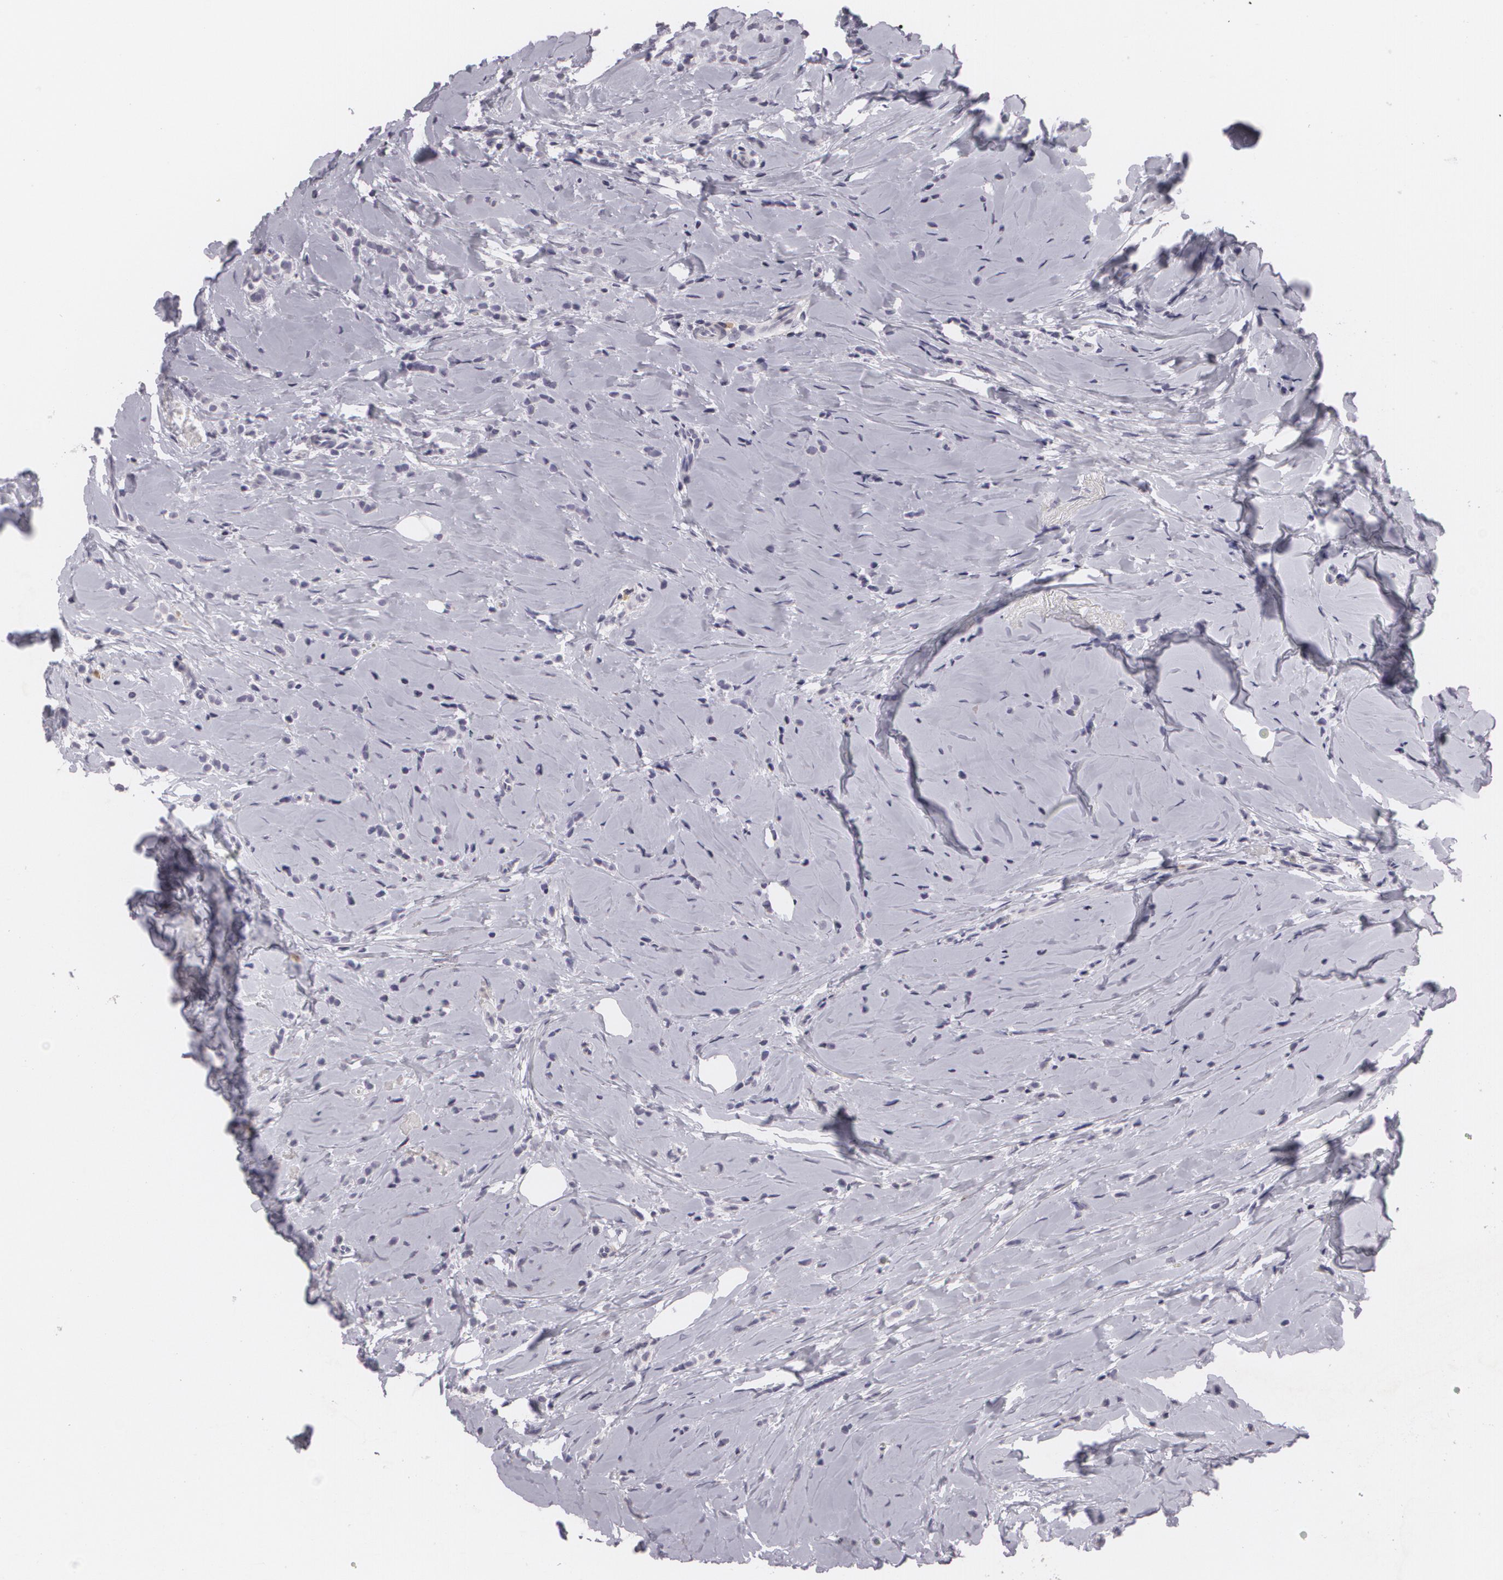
{"staining": {"intensity": "negative", "quantity": "none", "location": "none"}, "tissue": "breast cancer", "cell_type": "Tumor cells", "image_type": "cancer", "snomed": [{"axis": "morphology", "description": "Lobular carcinoma"}, {"axis": "topography", "description": "Breast"}], "caption": "Human lobular carcinoma (breast) stained for a protein using immunohistochemistry shows no staining in tumor cells.", "gene": "MAP2", "patient": {"sex": "female", "age": 64}}